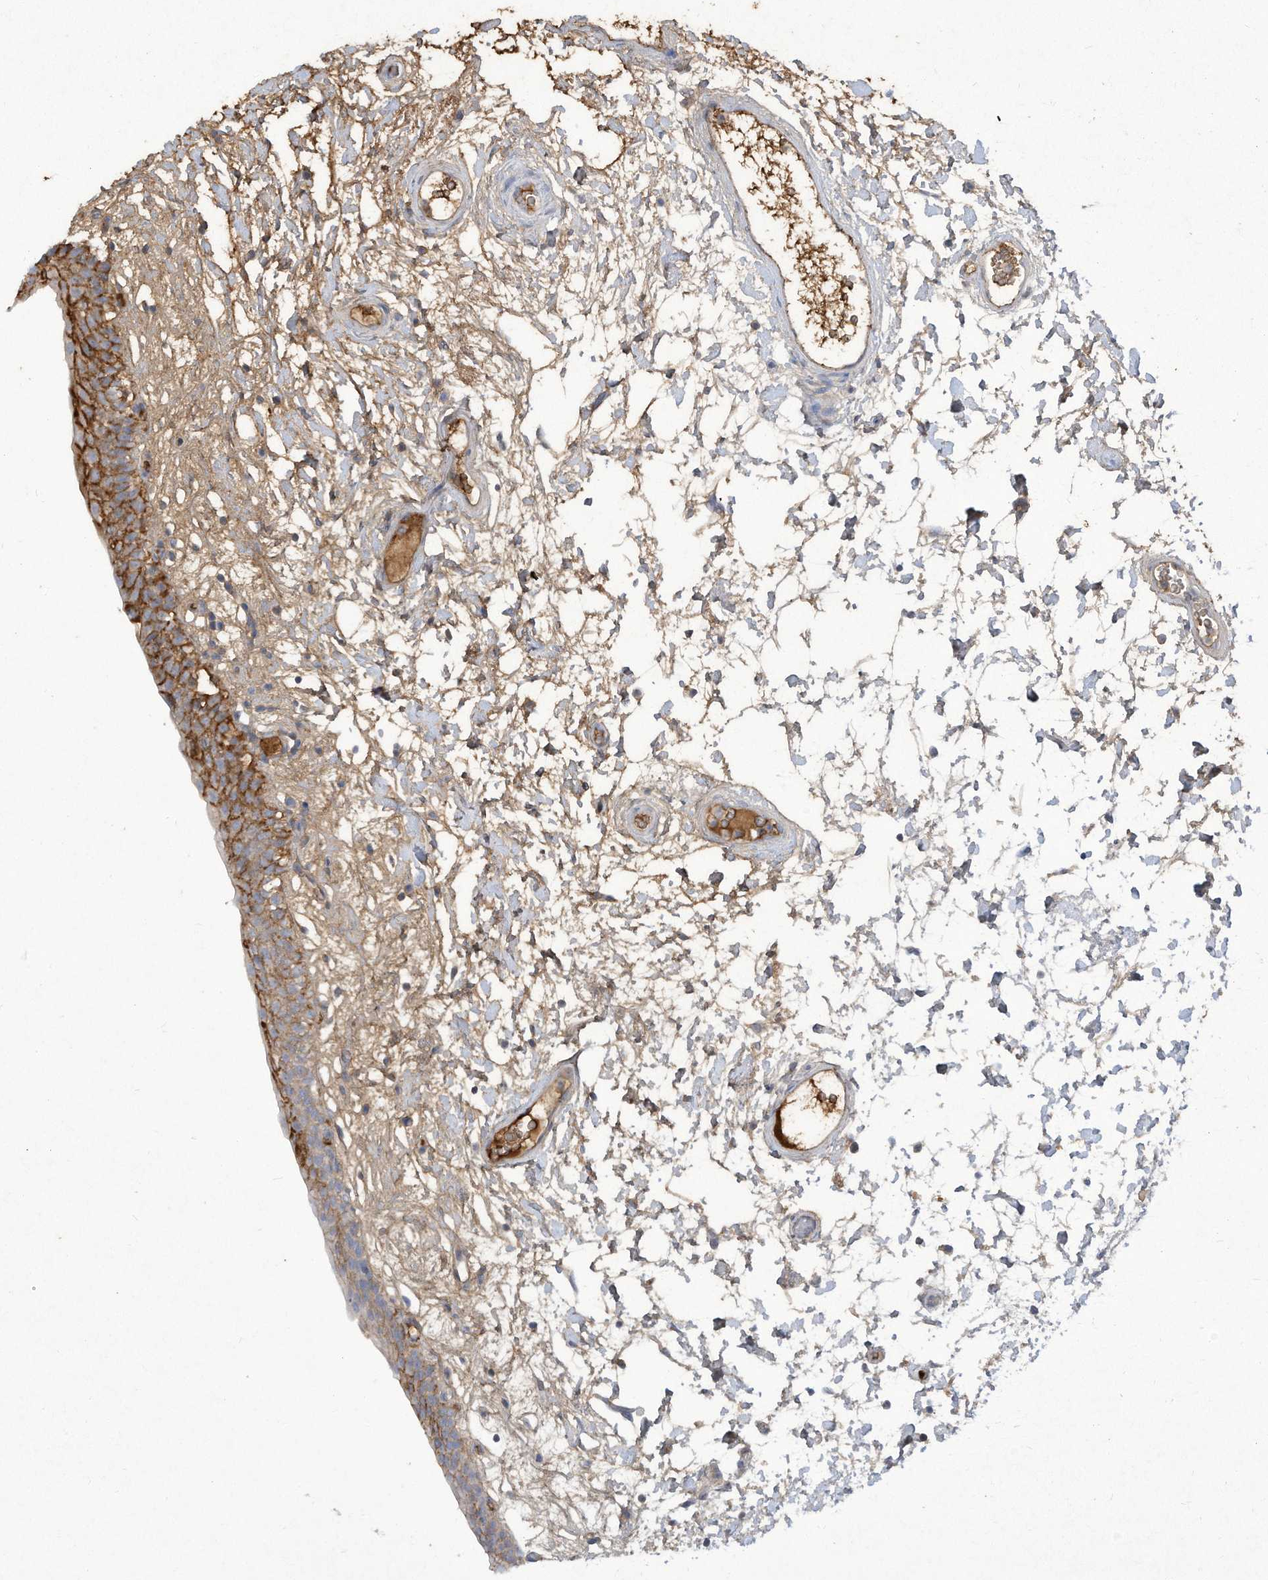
{"staining": {"intensity": "moderate", "quantity": "25%-75%", "location": "cytoplasmic/membranous"}, "tissue": "urinary bladder", "cell_type": "Urothelial cells", "image_type": "normal", "snomed": [{"axis": "morphology", "description": "Normal tissue, NOS"}, {"axis": "topography", "description": "Urinary bladder"}], "caption": "The histopathology image exhibits staining of unremarkable urinary bladder, revealing moderate cytoplasmic/membranous protein staining (brown color) within urothelial cells.", "gene": "HAS3", "patient": {"sex": "male", "age": 83}}